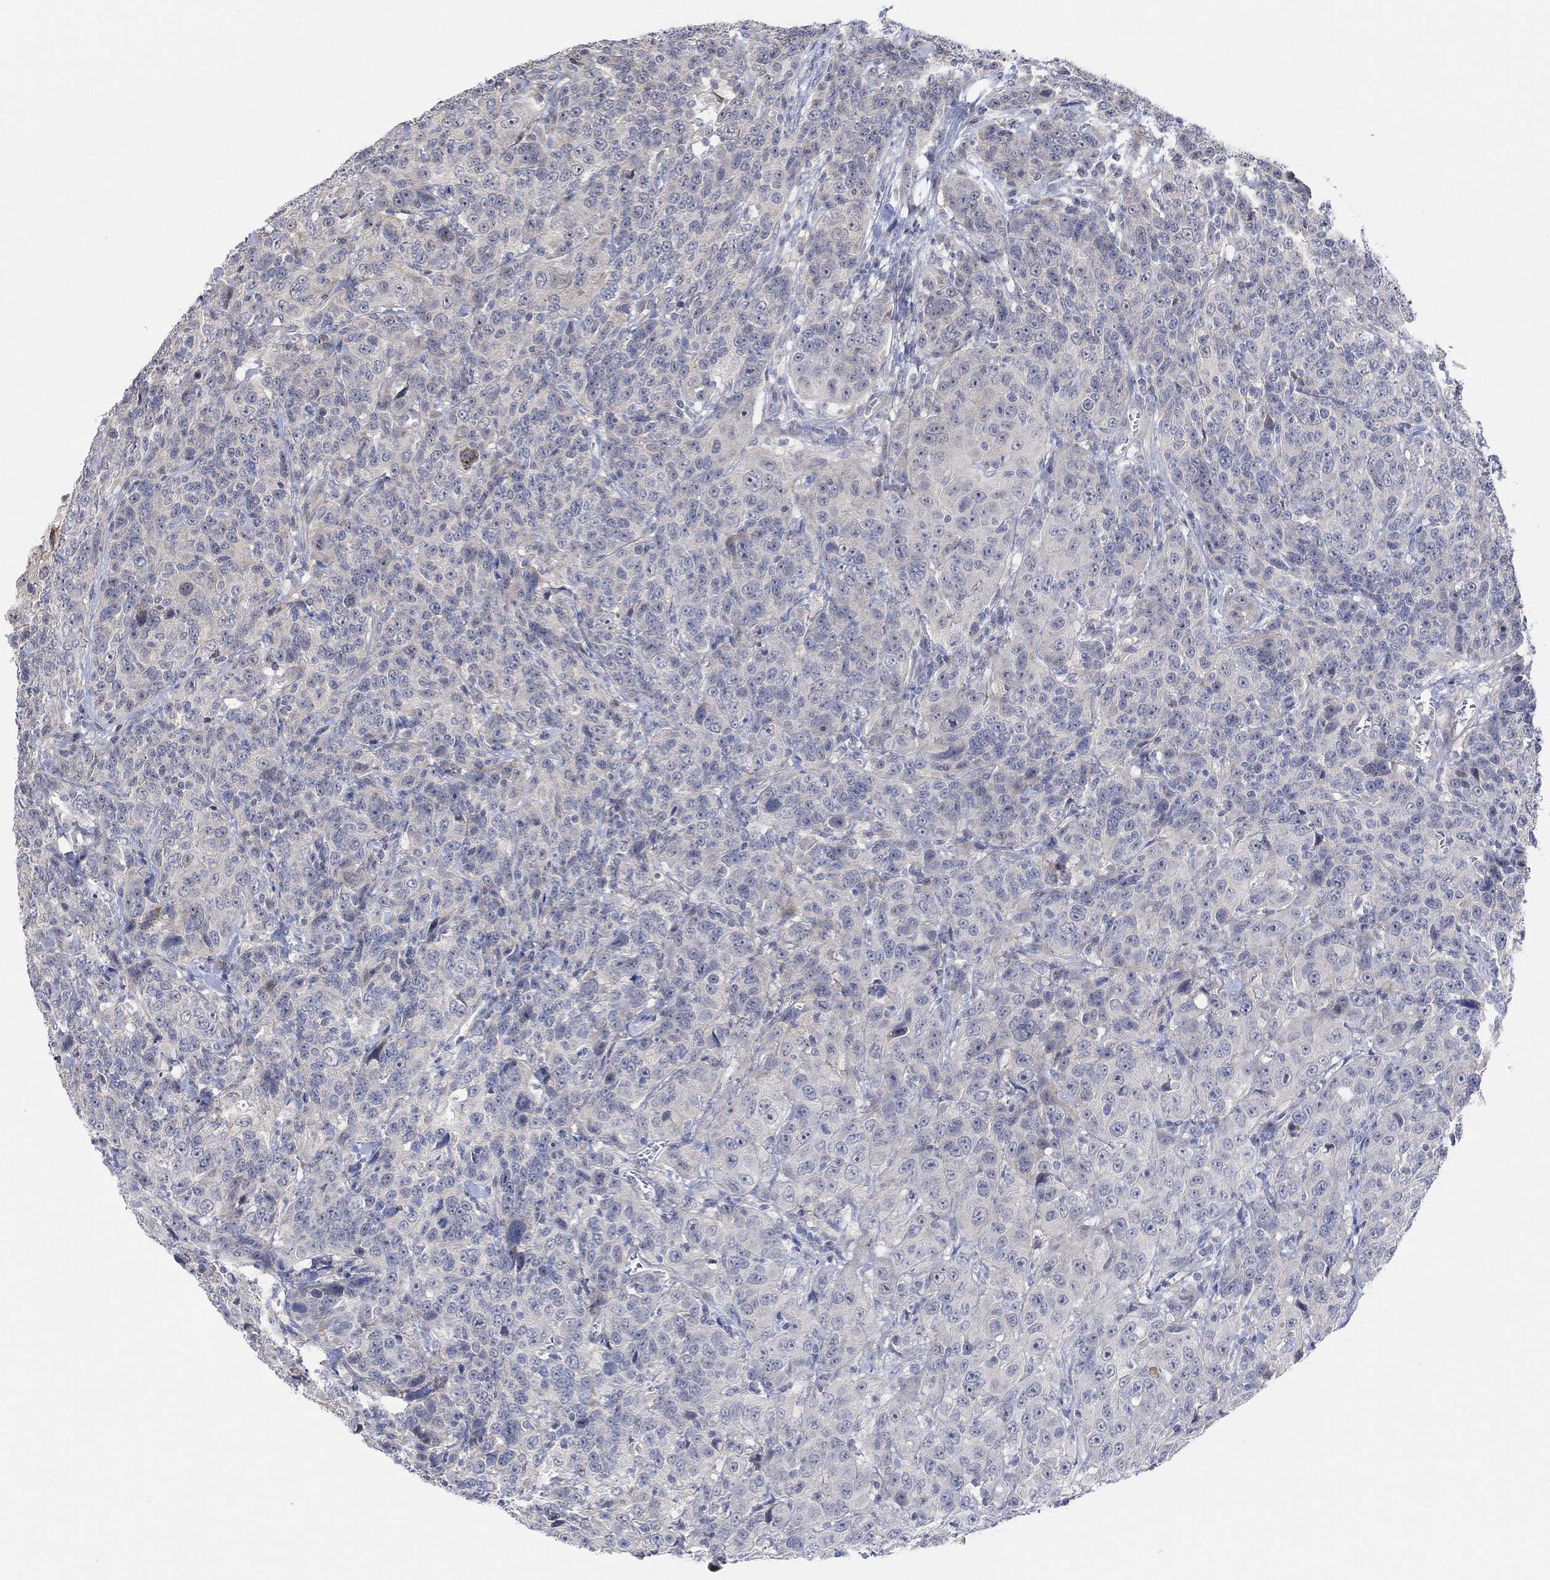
{"staining": {"intensity": "negative", "quantity": "none", "location": "none"}, "tissue": "urothelial cancer", "cell_type": "Tumor cells", "image_type": "cancer", "snomed": [{"axis": "morphology", "description": "Urothelial carcinoma, NOS"}, {"axis": "morphology", "description": "Urothelial carcinoma, High grade"}, {"axis": "topography", "description": "Urinary bladder"}], "caption": "Immunohistochemistry photomicrograph of neoplastic tissue: urothelial cancer stained with DAB (3,3'-diaminobenzidine) reveals no significant protein expression in tumor cells.", "gene": "CNTF", "patient": {"sex": "female", "age": 73}}